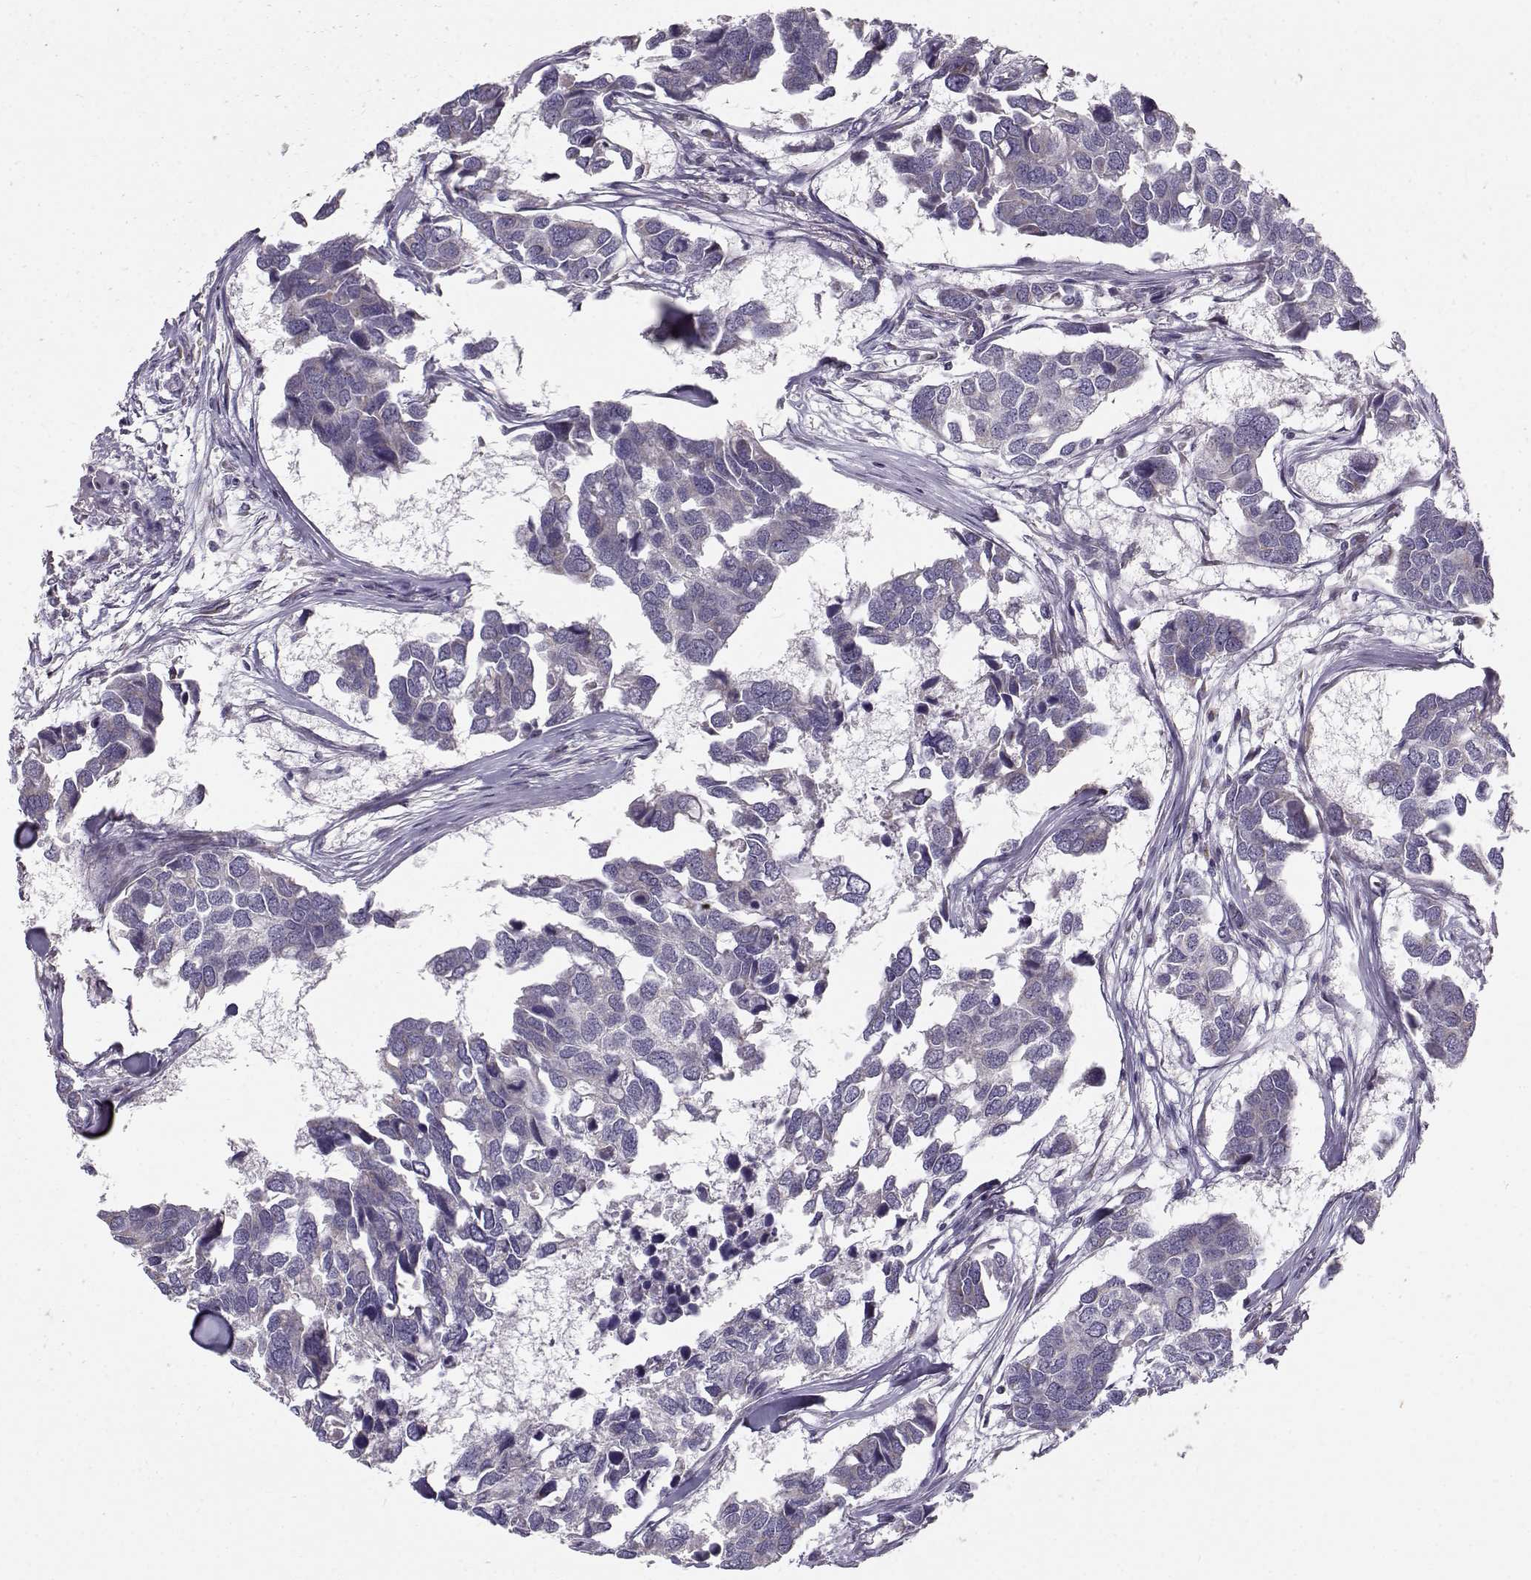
{"staining": {"intensity": "negative", "quantity": "none", "location": "none"}, "tissue": "breast cancer", "cell_type": "Tumor cells", "image_type": "cancer", "snomed": [{"axis": "morphology", "description": "Duct carcinoma"}, {"axis": "topography", "description": "Breast"}], "caption": "Tumor cells are negative for brown protein staining in breast cancer (infiltrating ductal carcinoma). Nuclei are stained in blue.", "gene": "SLC4A5", "patient": {"sex": "female", "age": 83}}